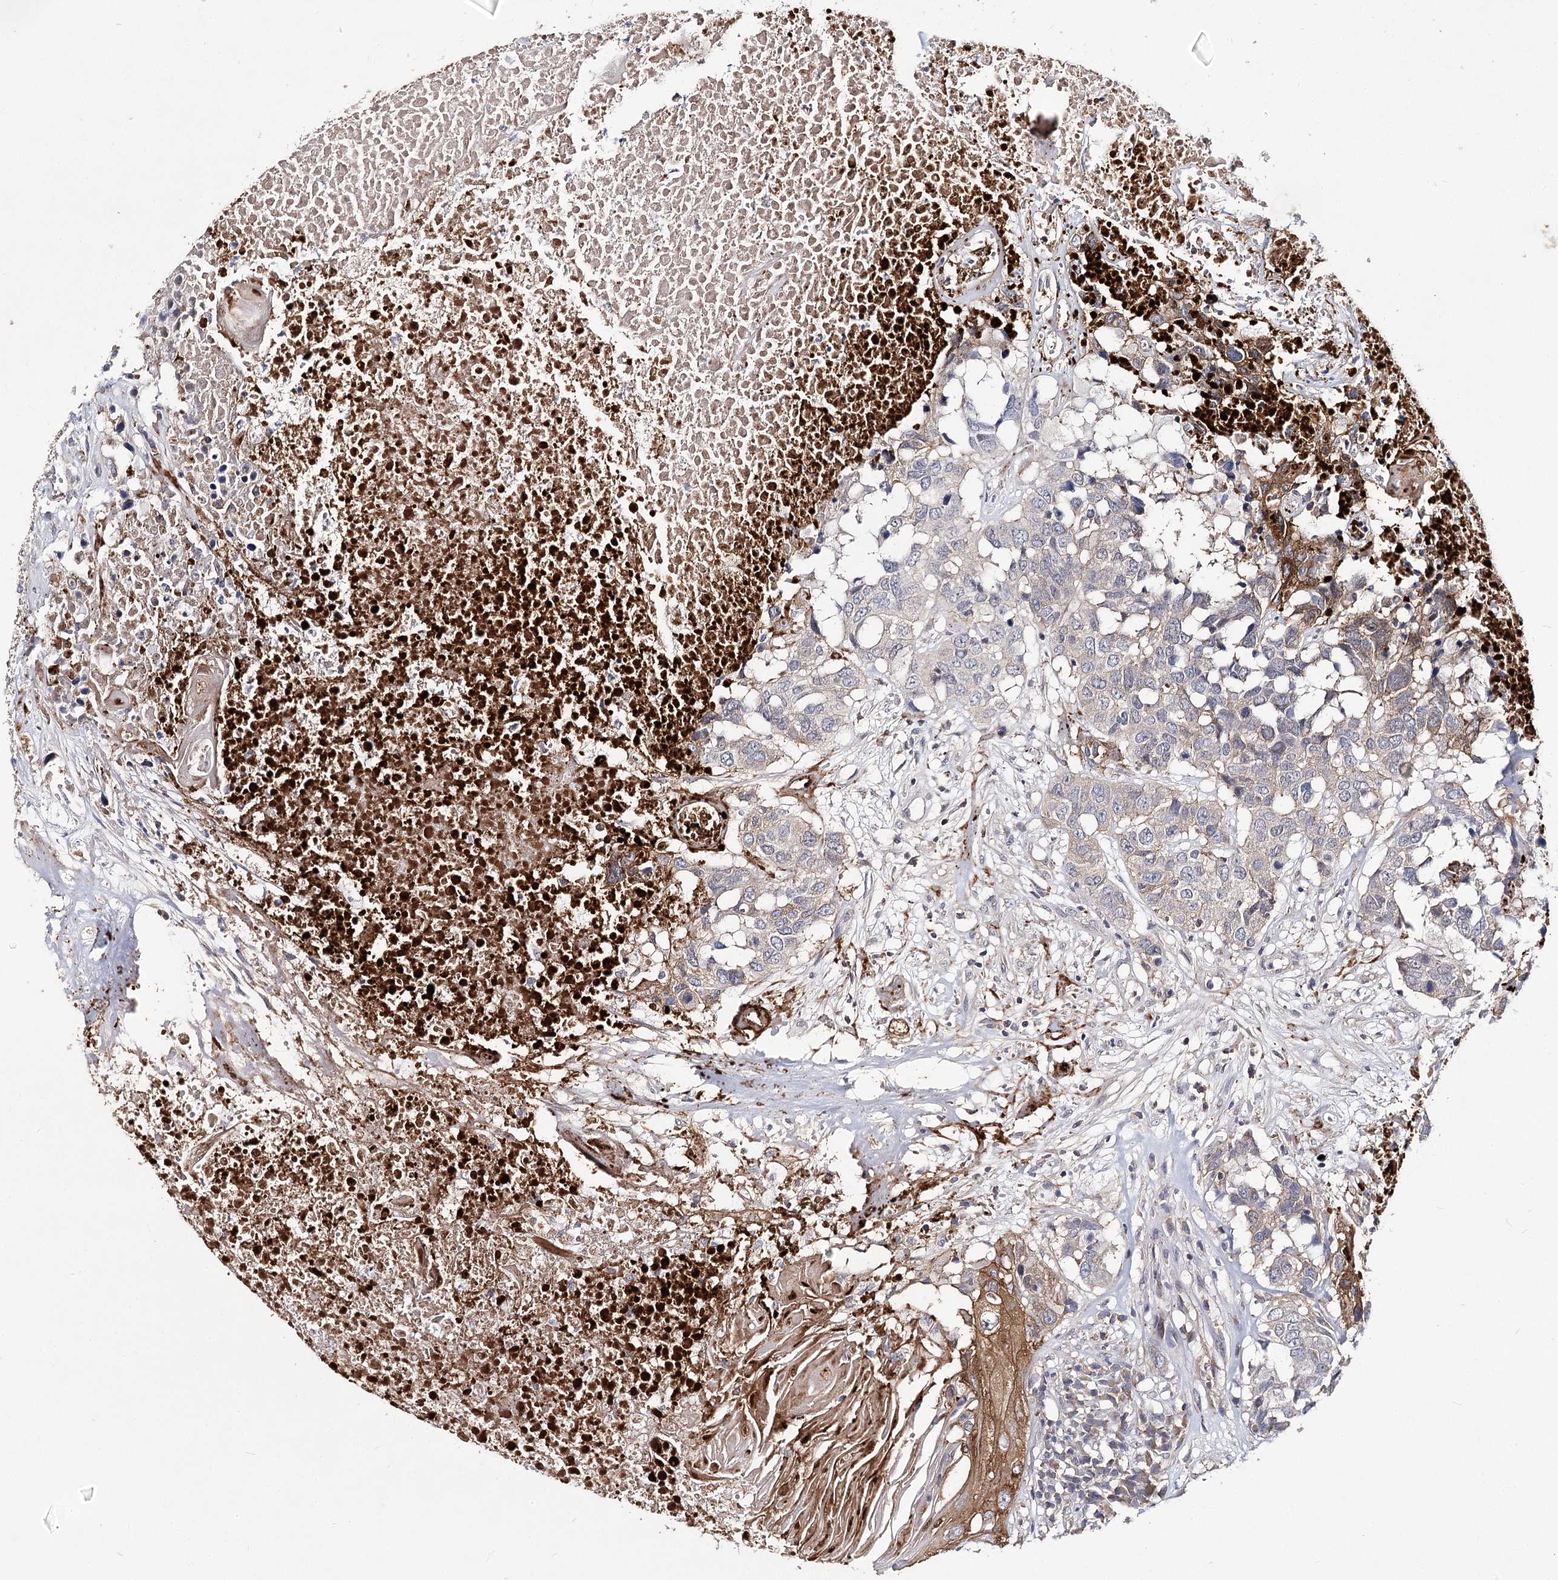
{"staining": {"intensity": "negative", "quantity": "none", "location": "none"}, "tissue": "head and neck cancer", "cell_type": "Tumor cells", "image_type": "cancer", "snomed": [{"axis": "morphology", "description": "Squamous cell carcinoma, NOS"}, {"axis": "topography", "description": "Head-Neck"}], "caption": "Head and neck squamous cell carcinoma was stained to show a protein in brown. There is no significant staining in tumor cells.", "gene": "TMEM218", "patient": {"sex": "male", "age": 66}}